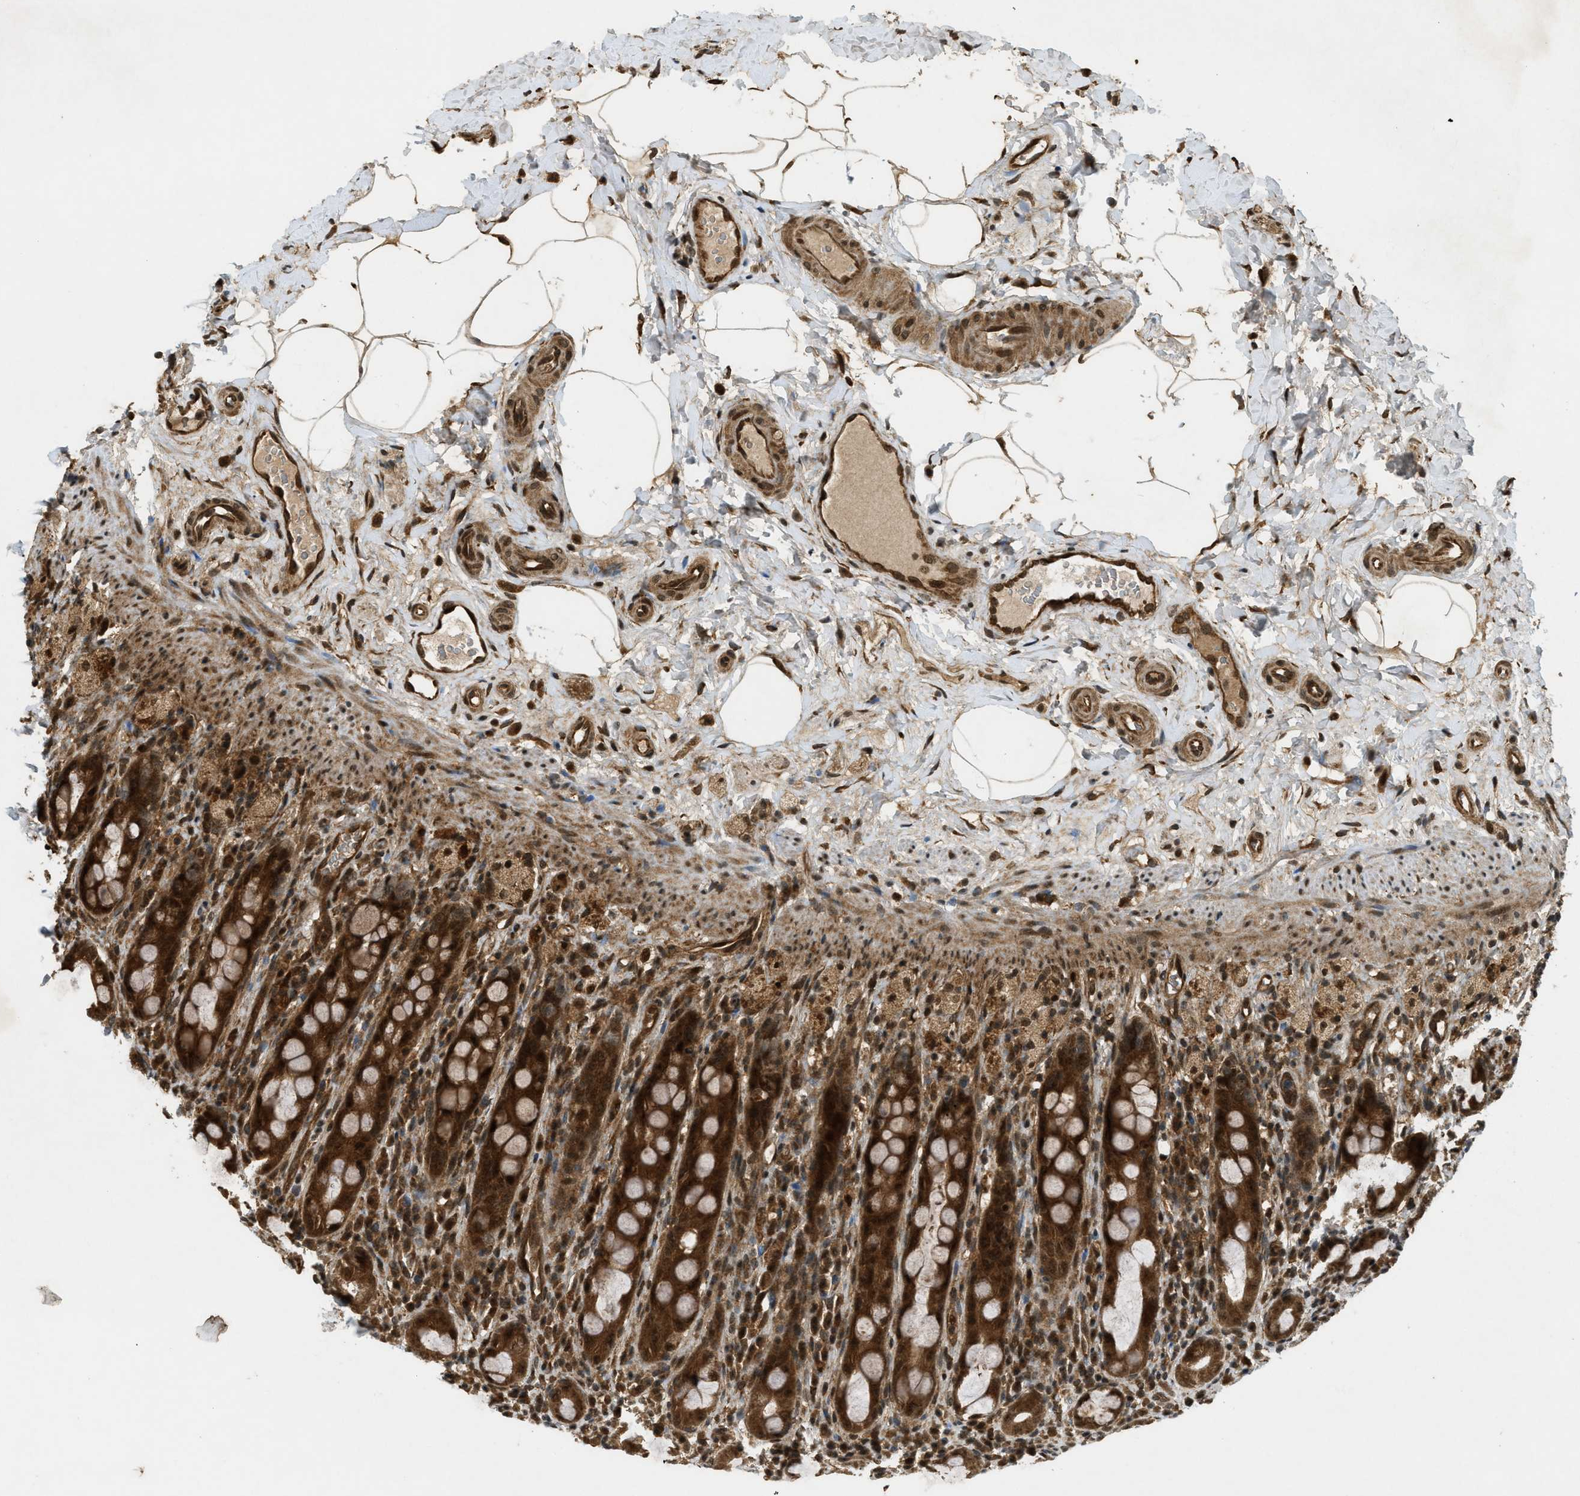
{"staining": {"intensity": "strong", "quantity": ">75%", "location": "cytoplasmic/membranous,nuclear"}, "tissue": "rectum", "cell_type": "Glandular cells", "image_type": "normal", "snomed": [{"axis": "morphology", "description": "Normal tissue, NOS"}, {"axis": "topography", "description": "Rectum"}], "caption": "Immunohistochemical staining of normal rectum shows strong cytoplasmic/membranous,nuclear protein positivity in approximately >75% of glandular cells.", "gene": "EIF2AK3", "patient": {"sex": "male", "age": 44}}